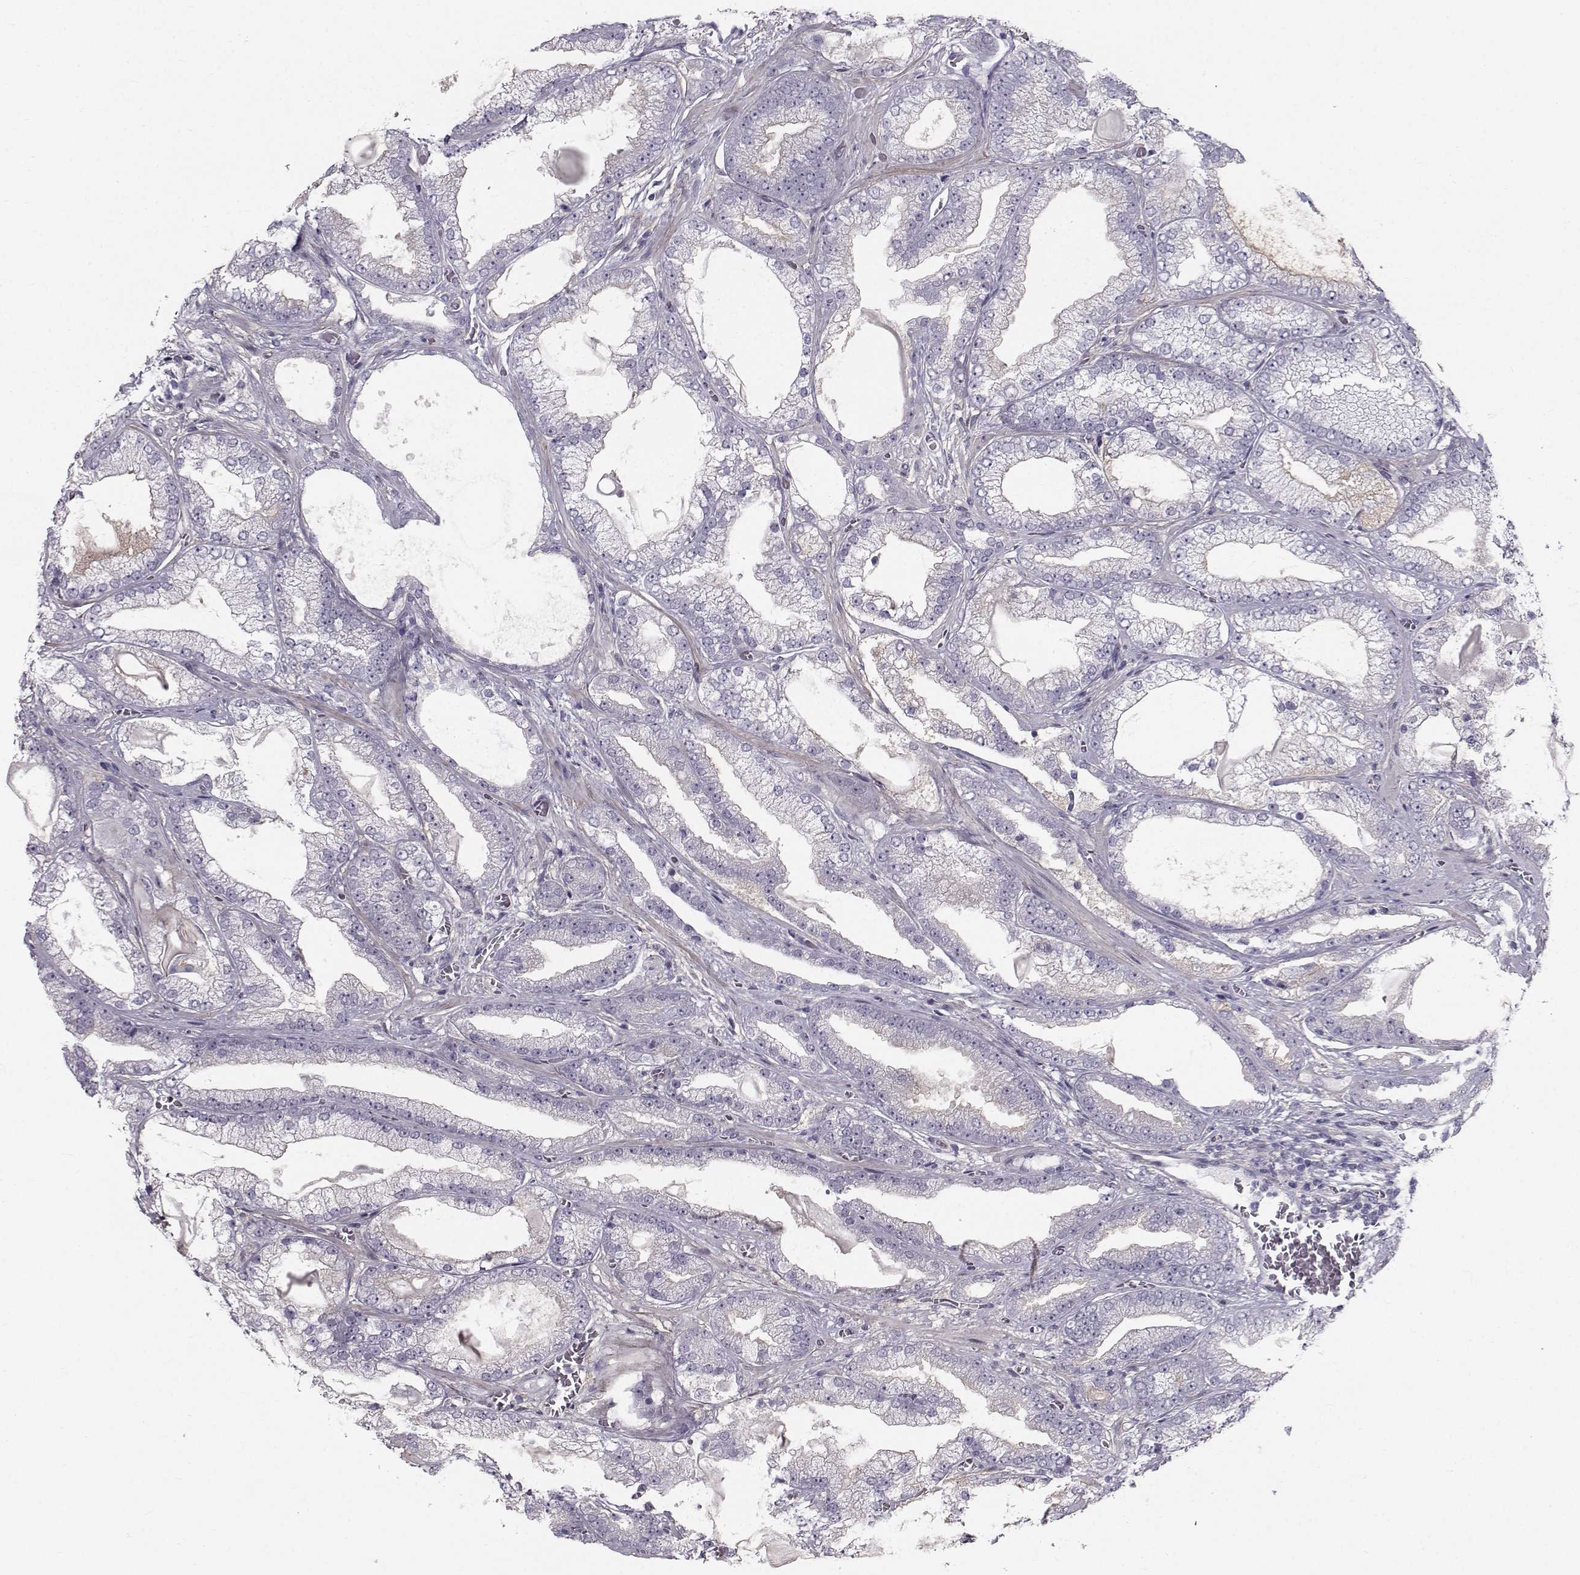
{"staining": {"intensity": "negative", "quantity": "none", "location": "none"}, "tissue": "prostate cancer", "cell_type": "Tumor cells", "image_type": "cancer", "snomed": [{"axis": "morphology", "description": "Adenocarcinoma, Low grade"}, {"axis": "topography", "description": "Prostate"}], "caption": "The photomicrograph reveals no significant staining in tumor cells of prostate low-grade adenocarcinoma.", "gene": "SPDYE4", "patient": {"sex": "male", "age": 57}}